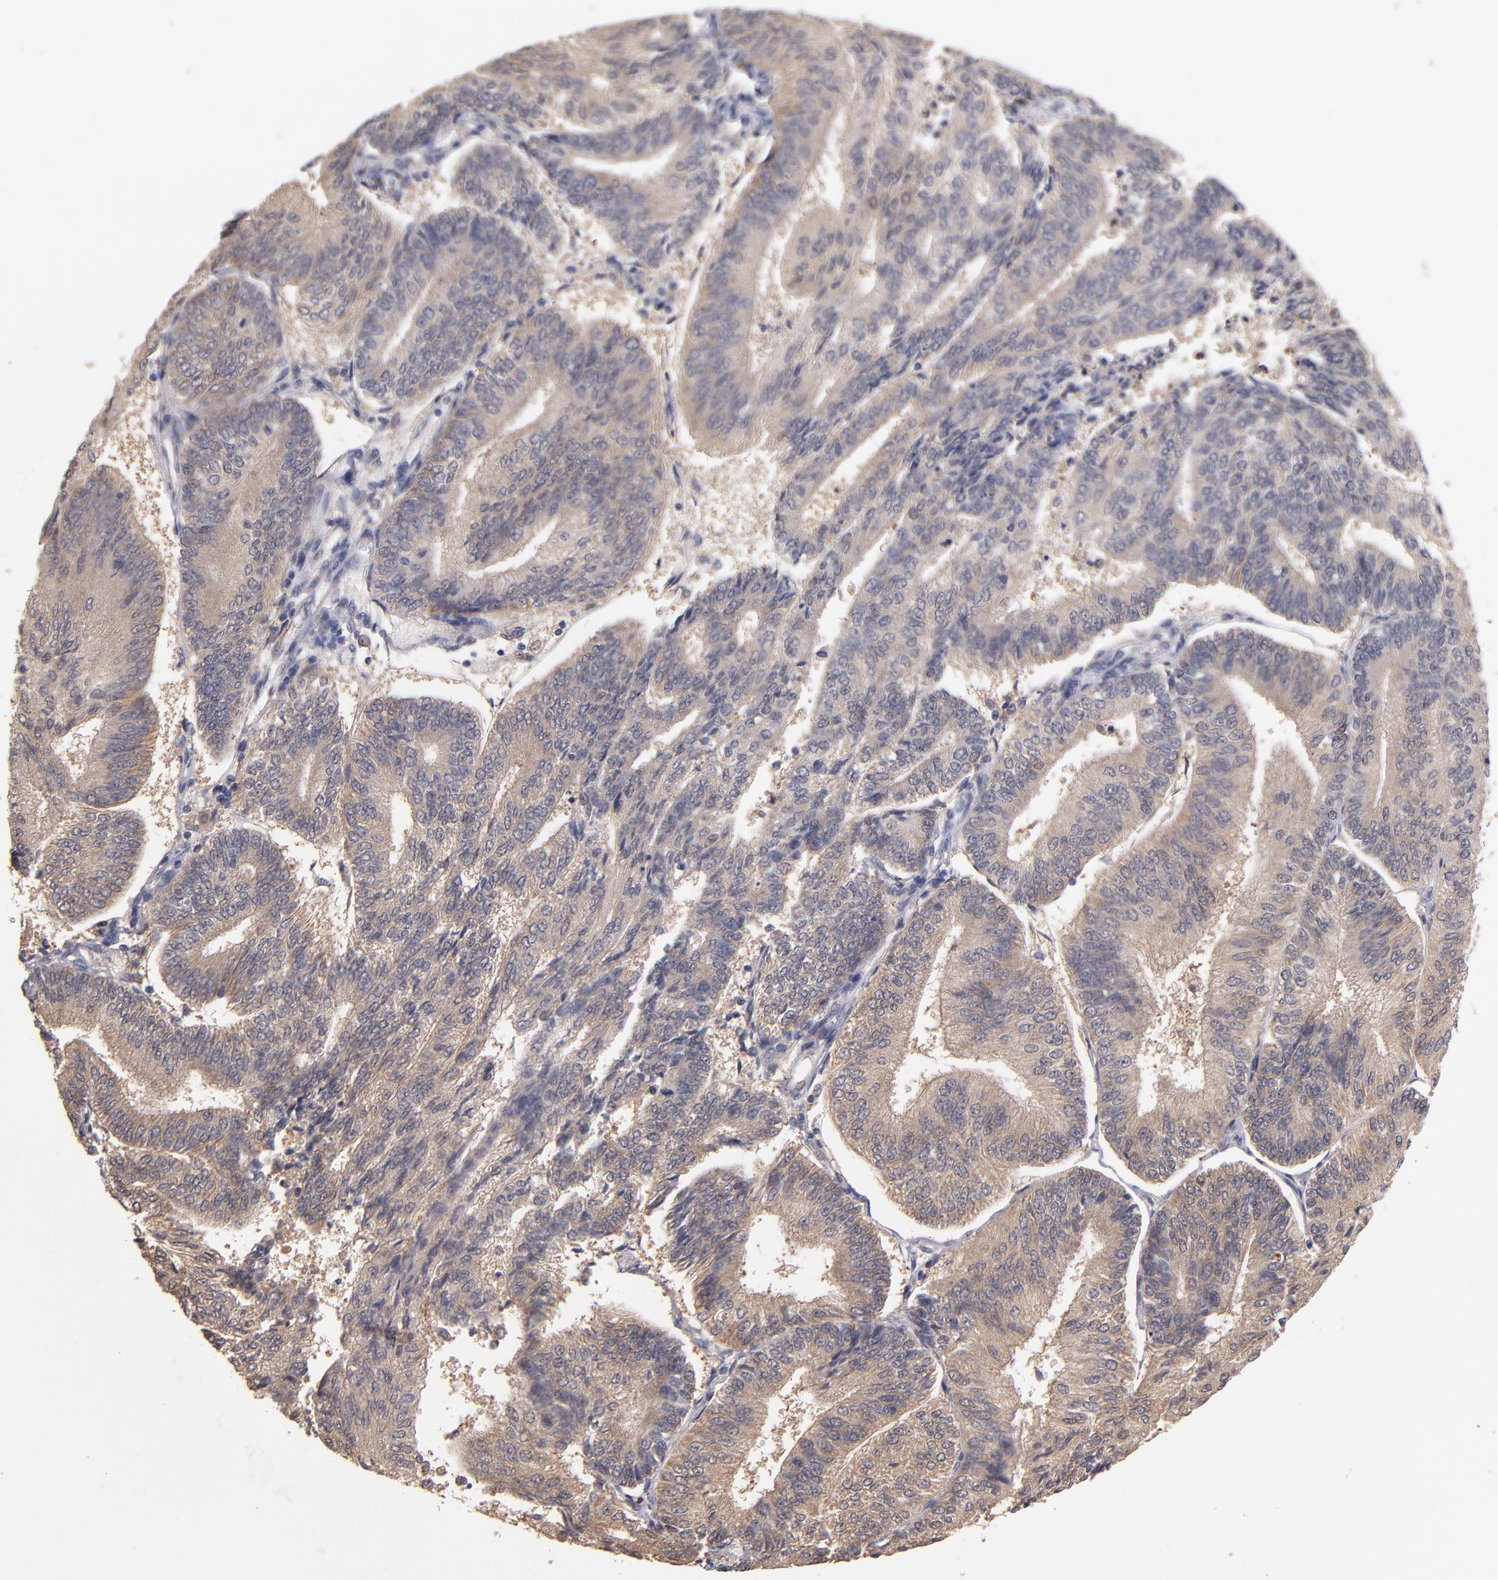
{"staining": {"intensity": "moderate", "quantity": ">75%", "location": "cytoplasmic/membranous"}, "tissue": "endometrial cancer", "cell_type": "Tumor cells", "image_type": "cancer", "snomed": [{"axis": "morphology", "description": "Adenocarcinoma, NOS"}, {"axis": "topography", "description": "Endometrium"}], "caption": "Tumor cells show medium levels of moderate cytoplasmic/membranous positivity in about >75% of cells in adenocarcinoma (endometrial). Using DAB (brown) and hematoxylin (blue) stains, captured at high magnification using brightfield microscopy.", "gene": "GMFG", "patient": {"sex": "female", "age": 55}}